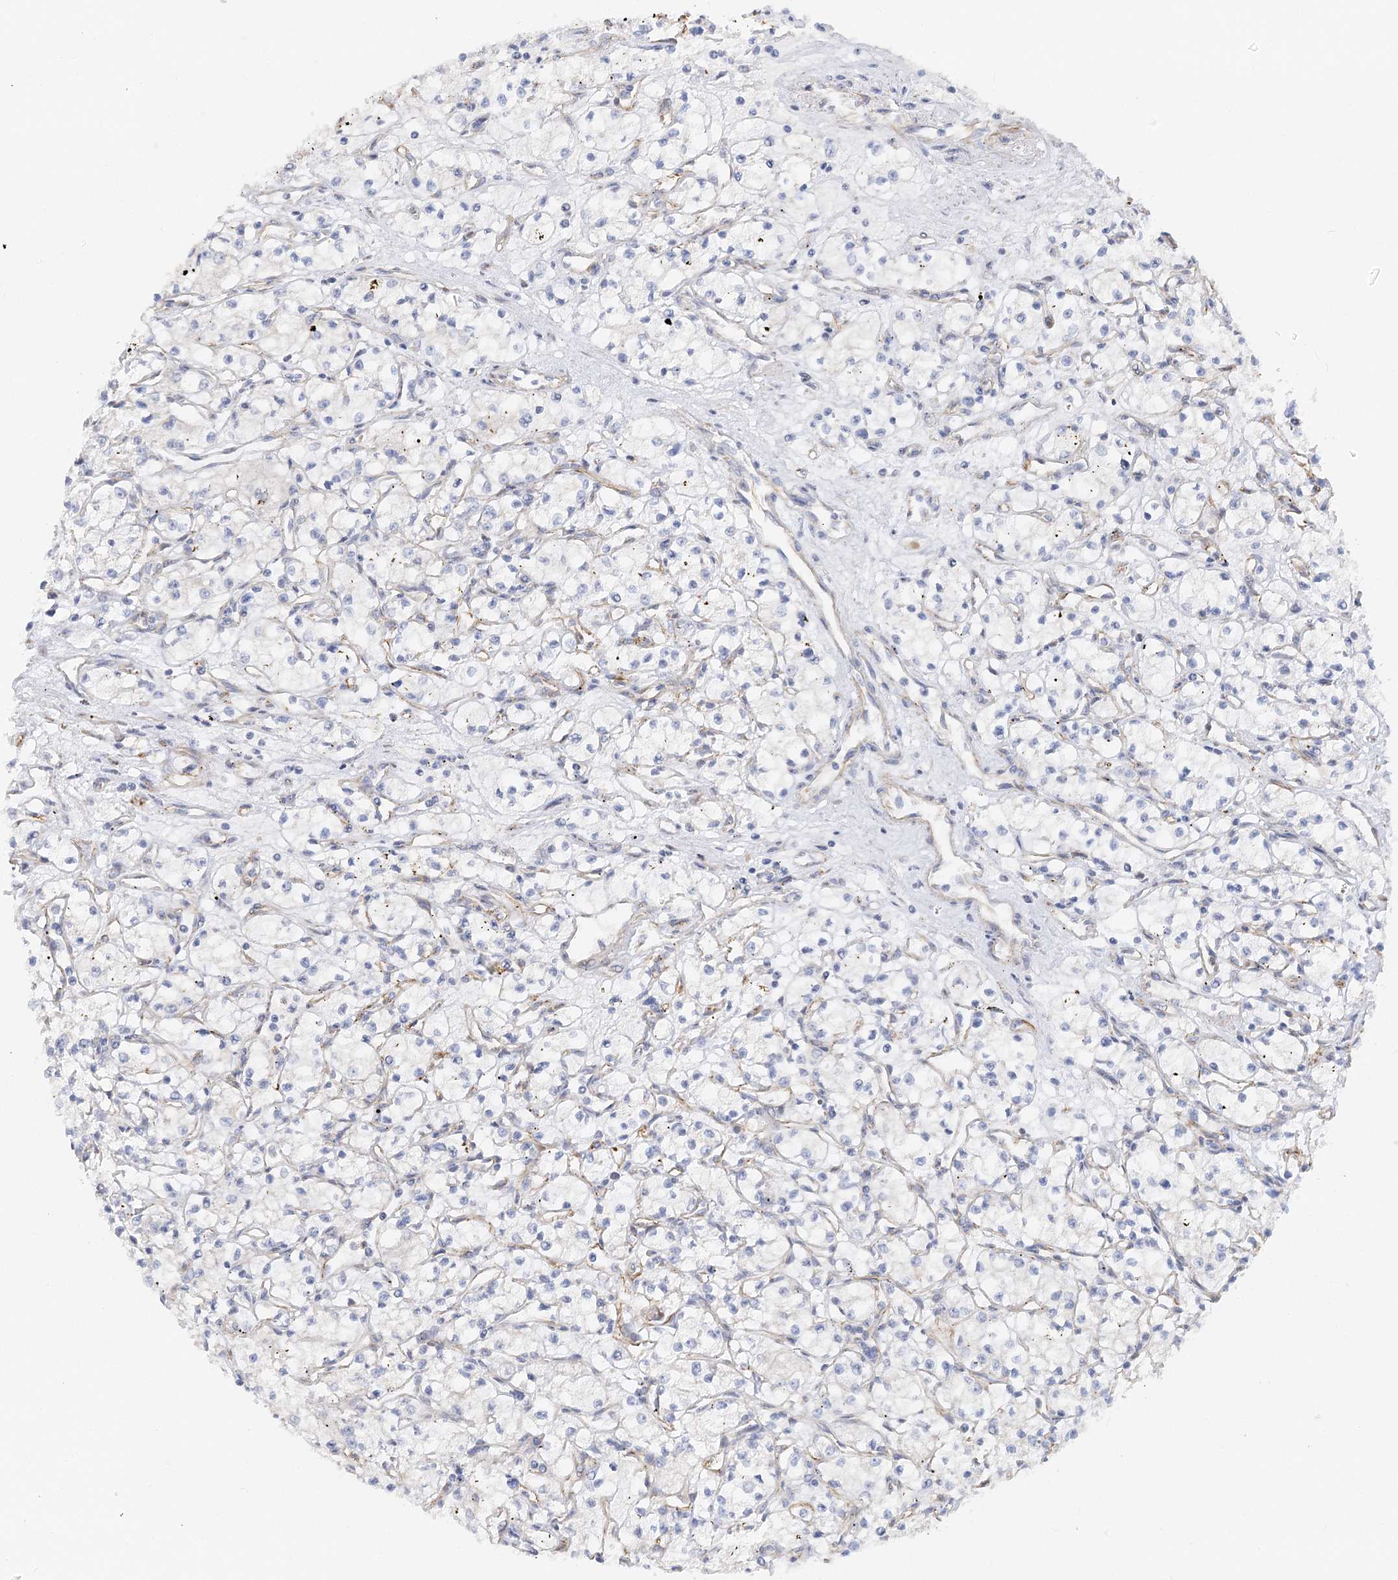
{"staining": {"intensity": "negative", "quantity": "none", "location": "none"}, "tissue": "renal cancer", "cell_type": "Tumor cells", "image_type": "cancer", "snomed": [{"axis": "morphology", "description": "Adenocarcinoma, NOS"}, {"axis": "topography", "description": "Kidney"}], "caption": "Immunohistochemistry photomicrograph of neoplastic tissue: renal cancer stained with DAB shows no significant protein positivity in tumor cells.", "gene": "NELL2", "patient": {"sex": "male", "age": 59}}